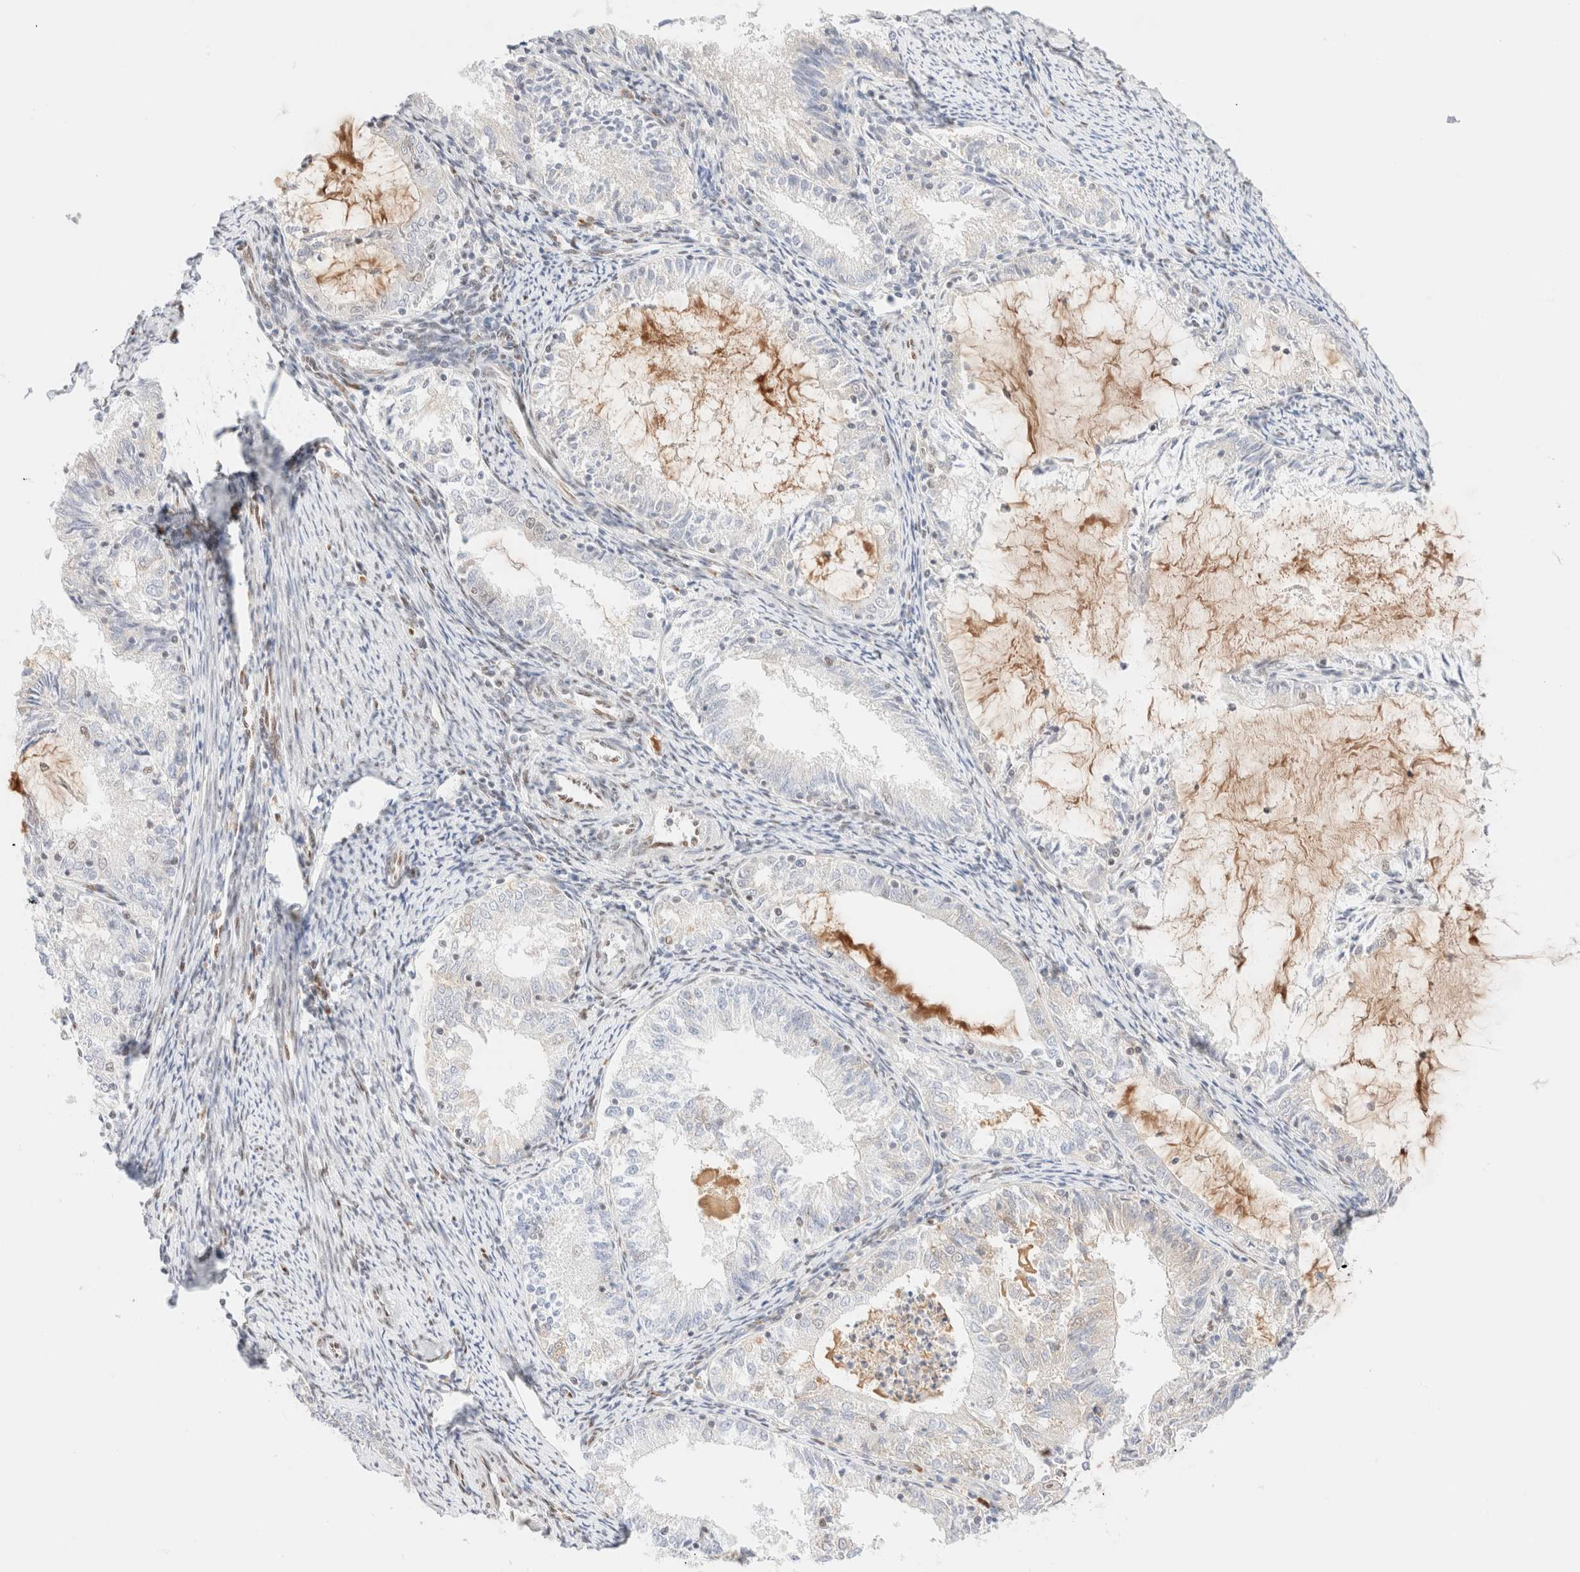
{"staining": {"intensity": "negative", "quantity": "none", "location": "none"}, "tissue": "endometrial cancer", "cell_type": "Tumor cells", "image_type": "cancer", "snomed": [{"axis": "morphology", "description": "Adenocarcinoma, NOS"}, {"axis": "topography", "description": "Endometrium"}], "caption": "Tumor cells show no significant expression in adenocarcinoma (endometrial).", "gene": "CIC", "patient": {"sex": "female", "age": 57}}